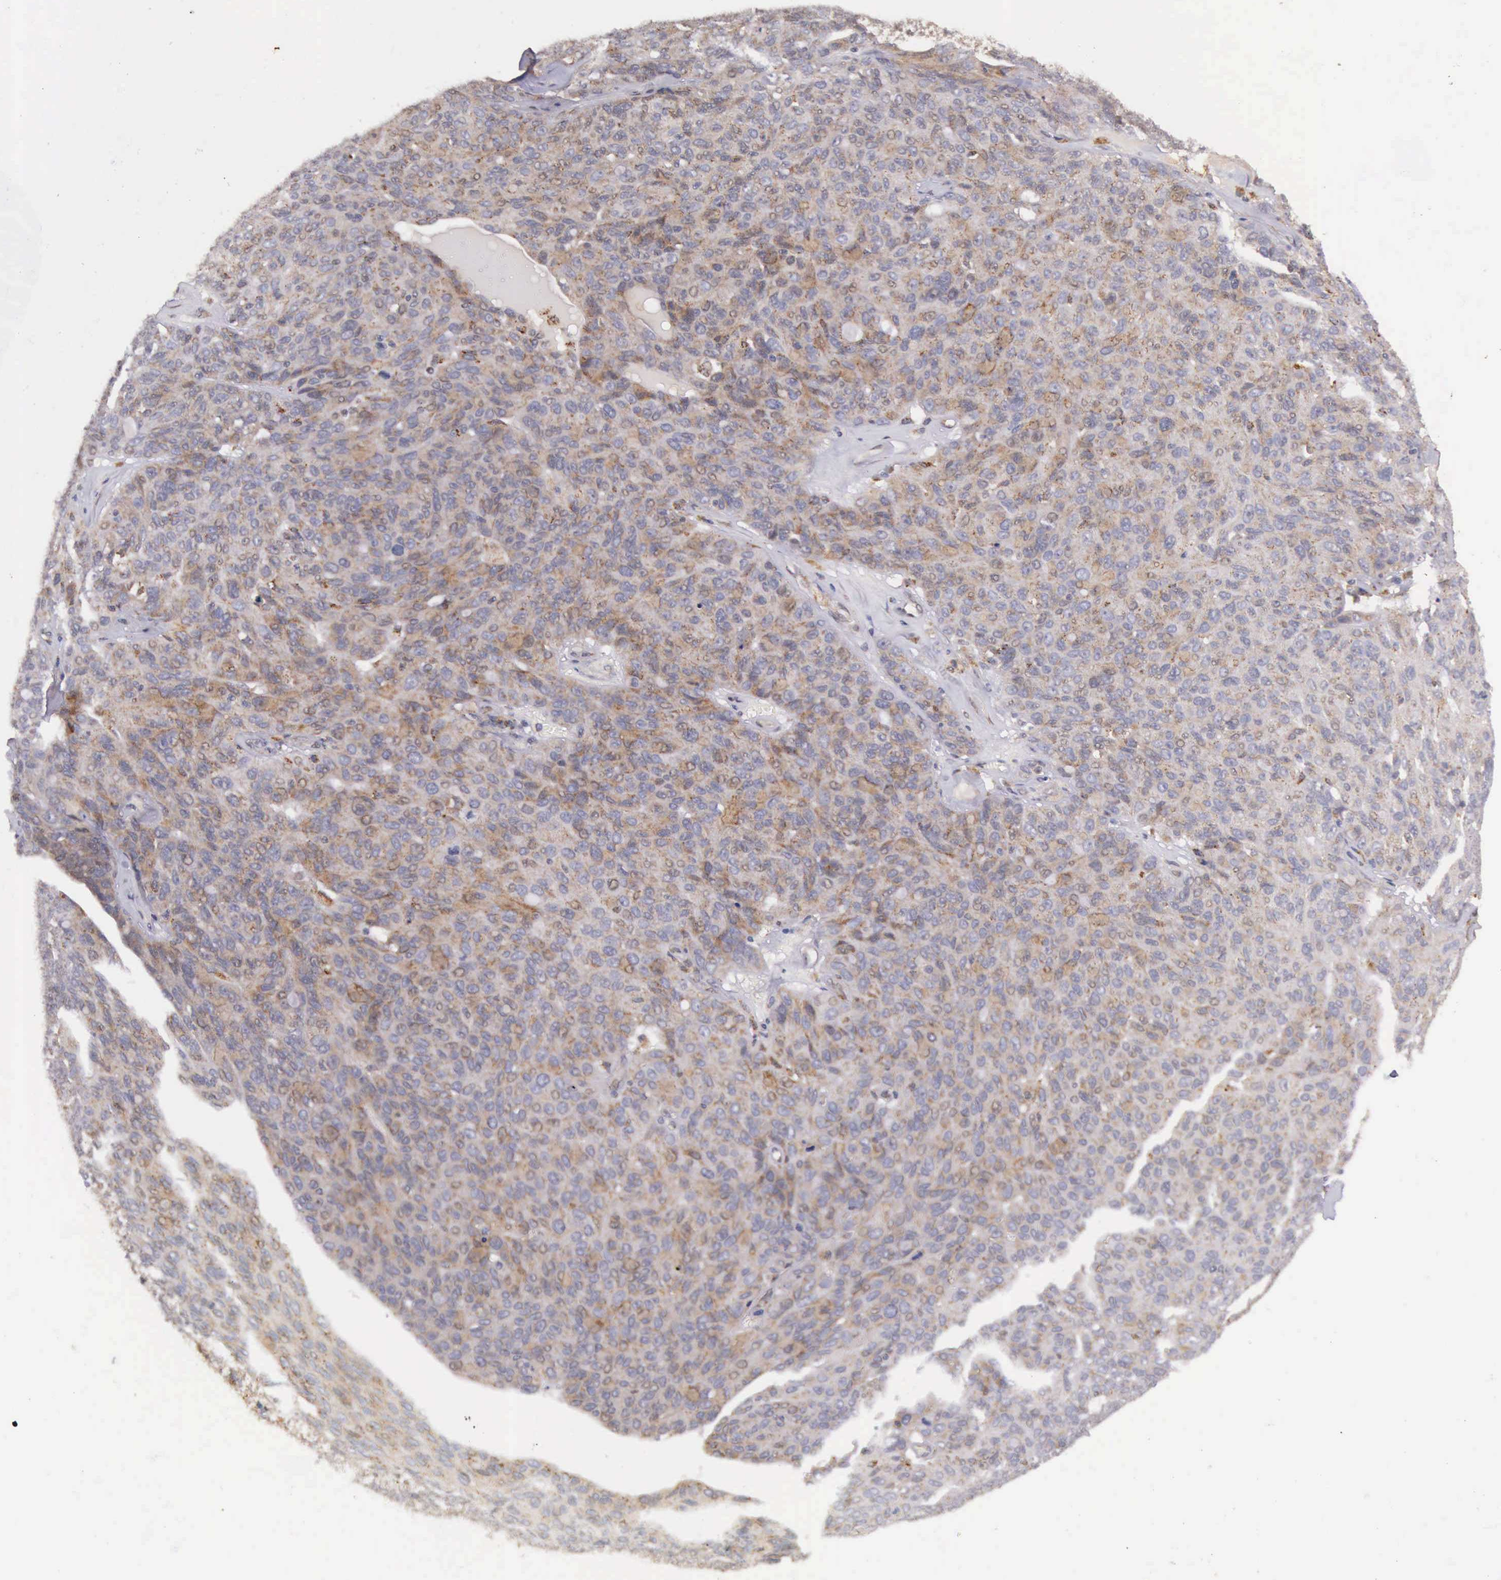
{"staining": {"intensity": "weak", "quantity": "<25%", "location": "cytoplasmic/membranous"}, "tissue": "ovarian cancer", "cell_type": "Tumor cells", "image_type": "cancer", "snomed": [{"axis": "morphology", "description": "Carcinoma, endometroid"}, {"axis": "topography", "description": "Ovary"}], "caption": "Ovarian cancer (endometroid carcinoma) was stained to show a protein in brown. There is no significant staining in tumor cells.", "gene": "ARMCX3", "patient": {"sex": "female", "age": 60}}